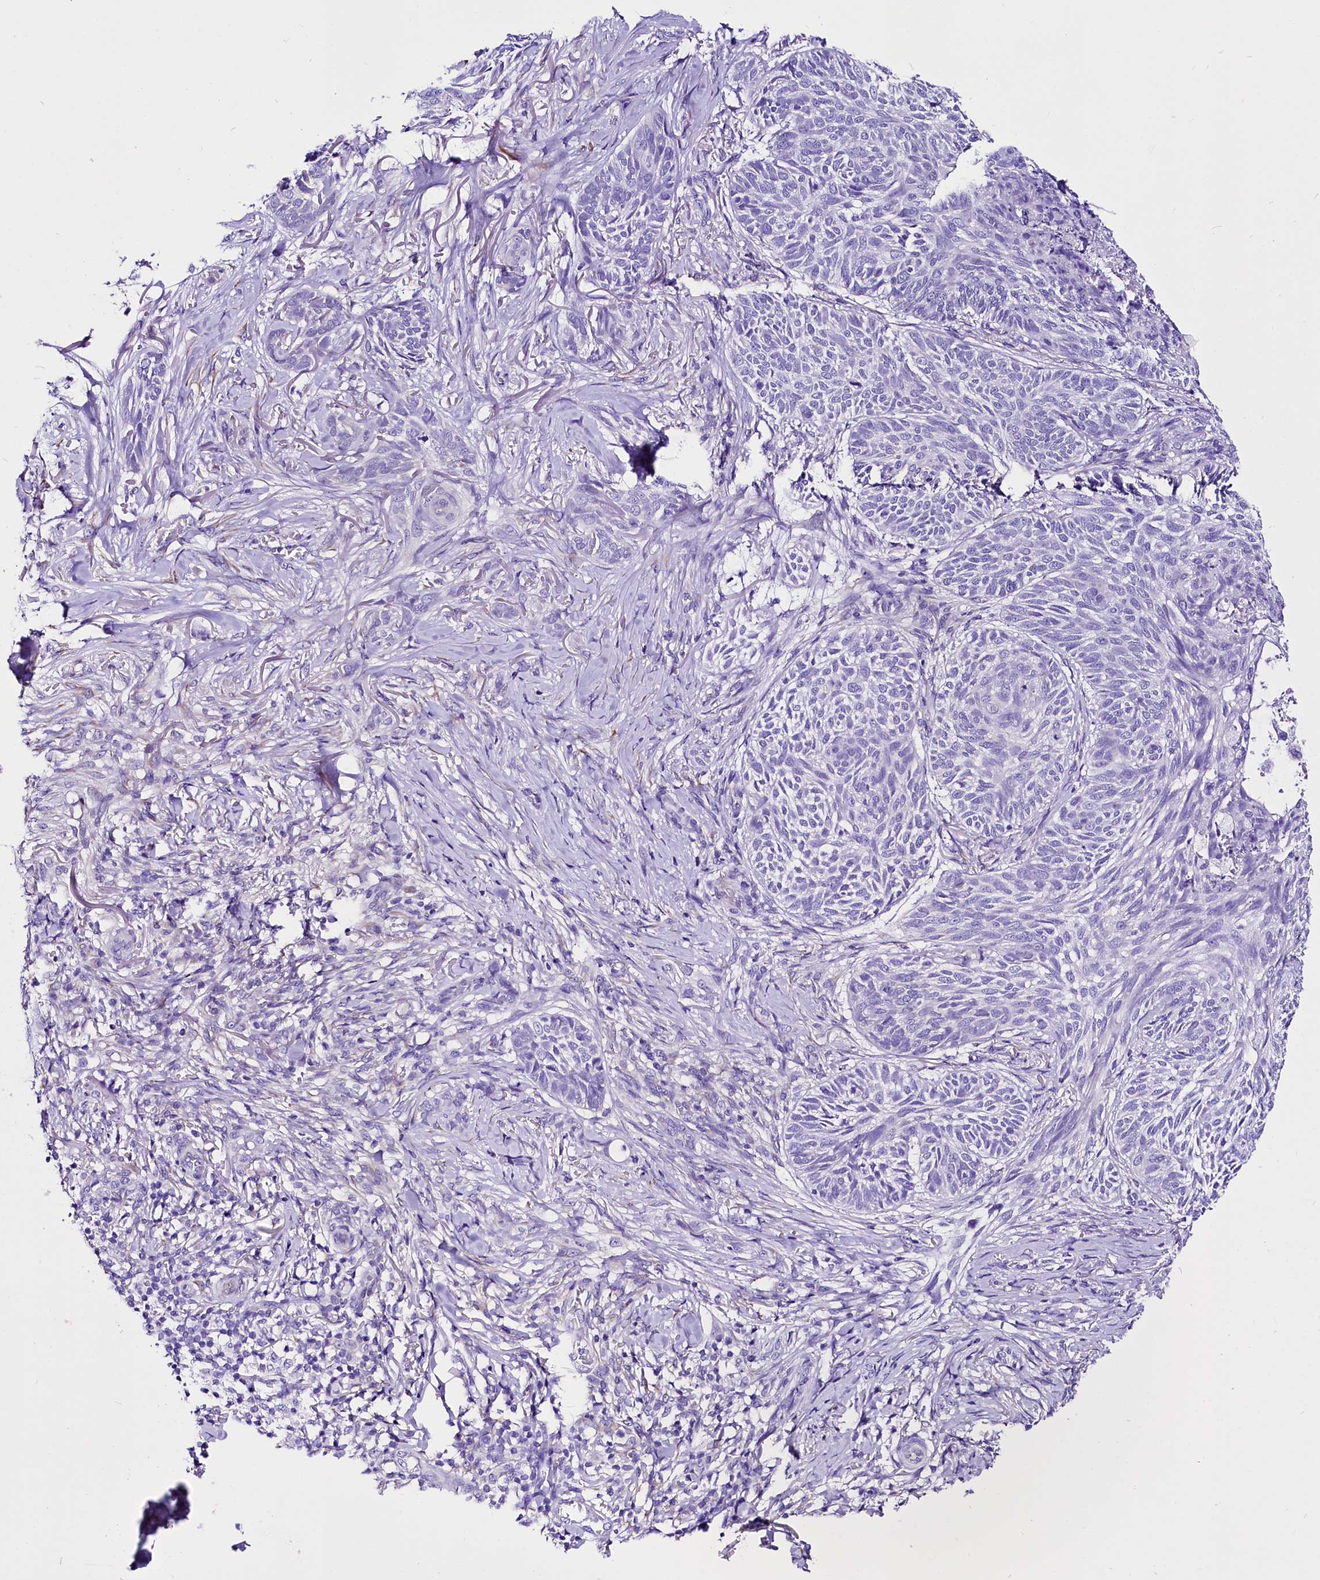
{"staining": {"intensity": "negative", "quantity": "none", "location": "none"}, "tissue": "skin cancer", "cell_type": "Tumor cells", "image_type": "cancer", "snomed": [{"axis": "morphology", "description": "Normal tissue, NOS"}, {"axis": "morphology", "description": "Basal cell carcinoma"}, {"axis": "topography", "description": "Skin"}], "caption": "DAB immunohistochemical staining of skin basal cell carcinoma displays no significant expression in tumor cells. The staining is performed using DAB (3,3'-diaminobenzidine) brown chromogen with nuclei counter-stained in using hematoxylin.", "gene": "A2ML1", "patient": {"sex": "male", "age": 66}}